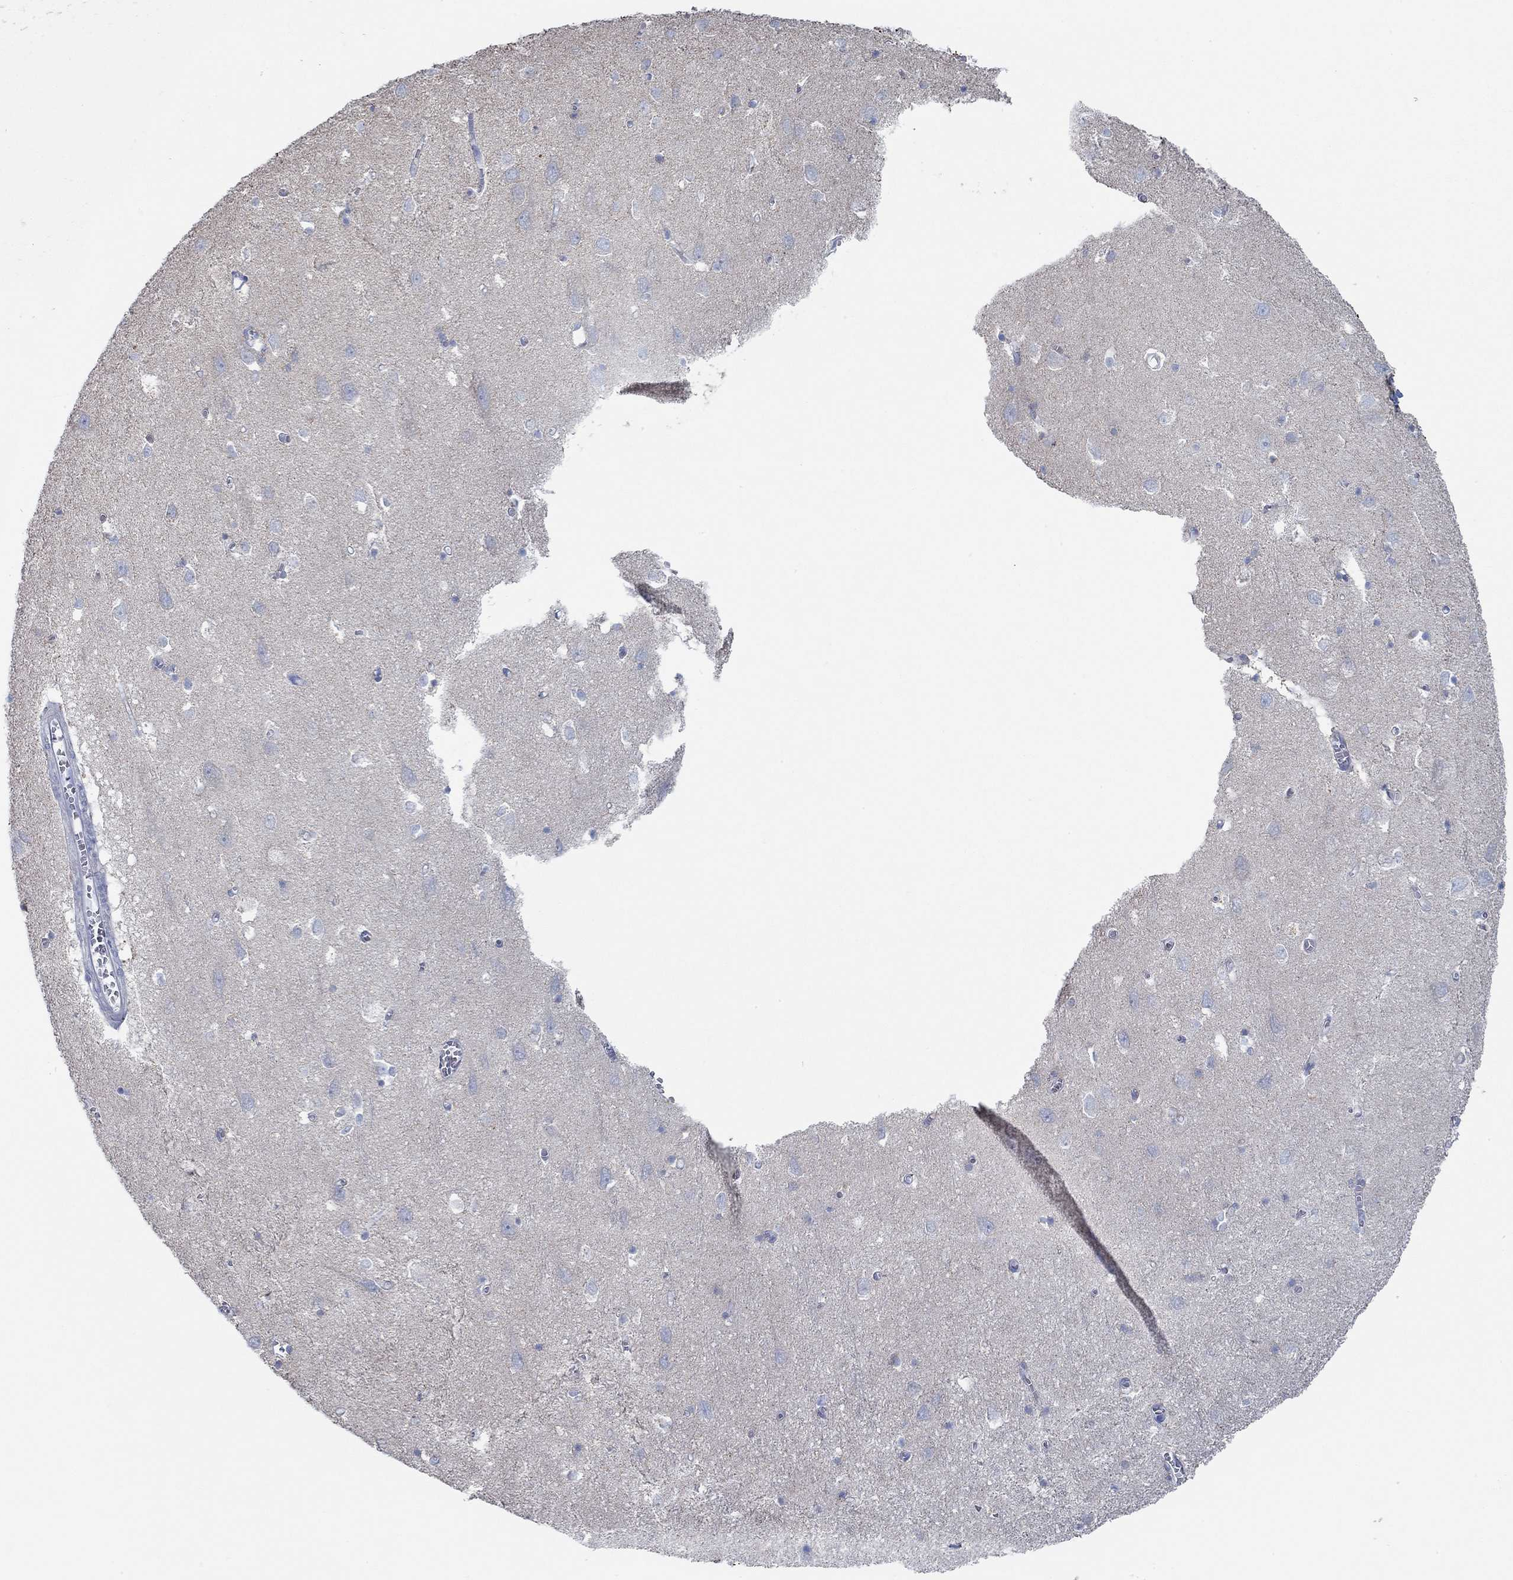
{"staining": {"intensity": "negative", "quantity": "none", "location": "none"}, "tissue": "cerebral cortex", "cell_type": "Endothelial cells", "image_type": "normal", "snomed": [{"axis": "morphology", "description": "Normal tissue, NOS"}, {"axis": "topography", "description": "Cerebral cortex"}], "caption": "DAB immunohistochemical staining of unremarkable human cerebral cortex displays no significant expression in endothelial cells.", "gene": "GLOD5", "patient": {"sex": "male", "age": 70}}